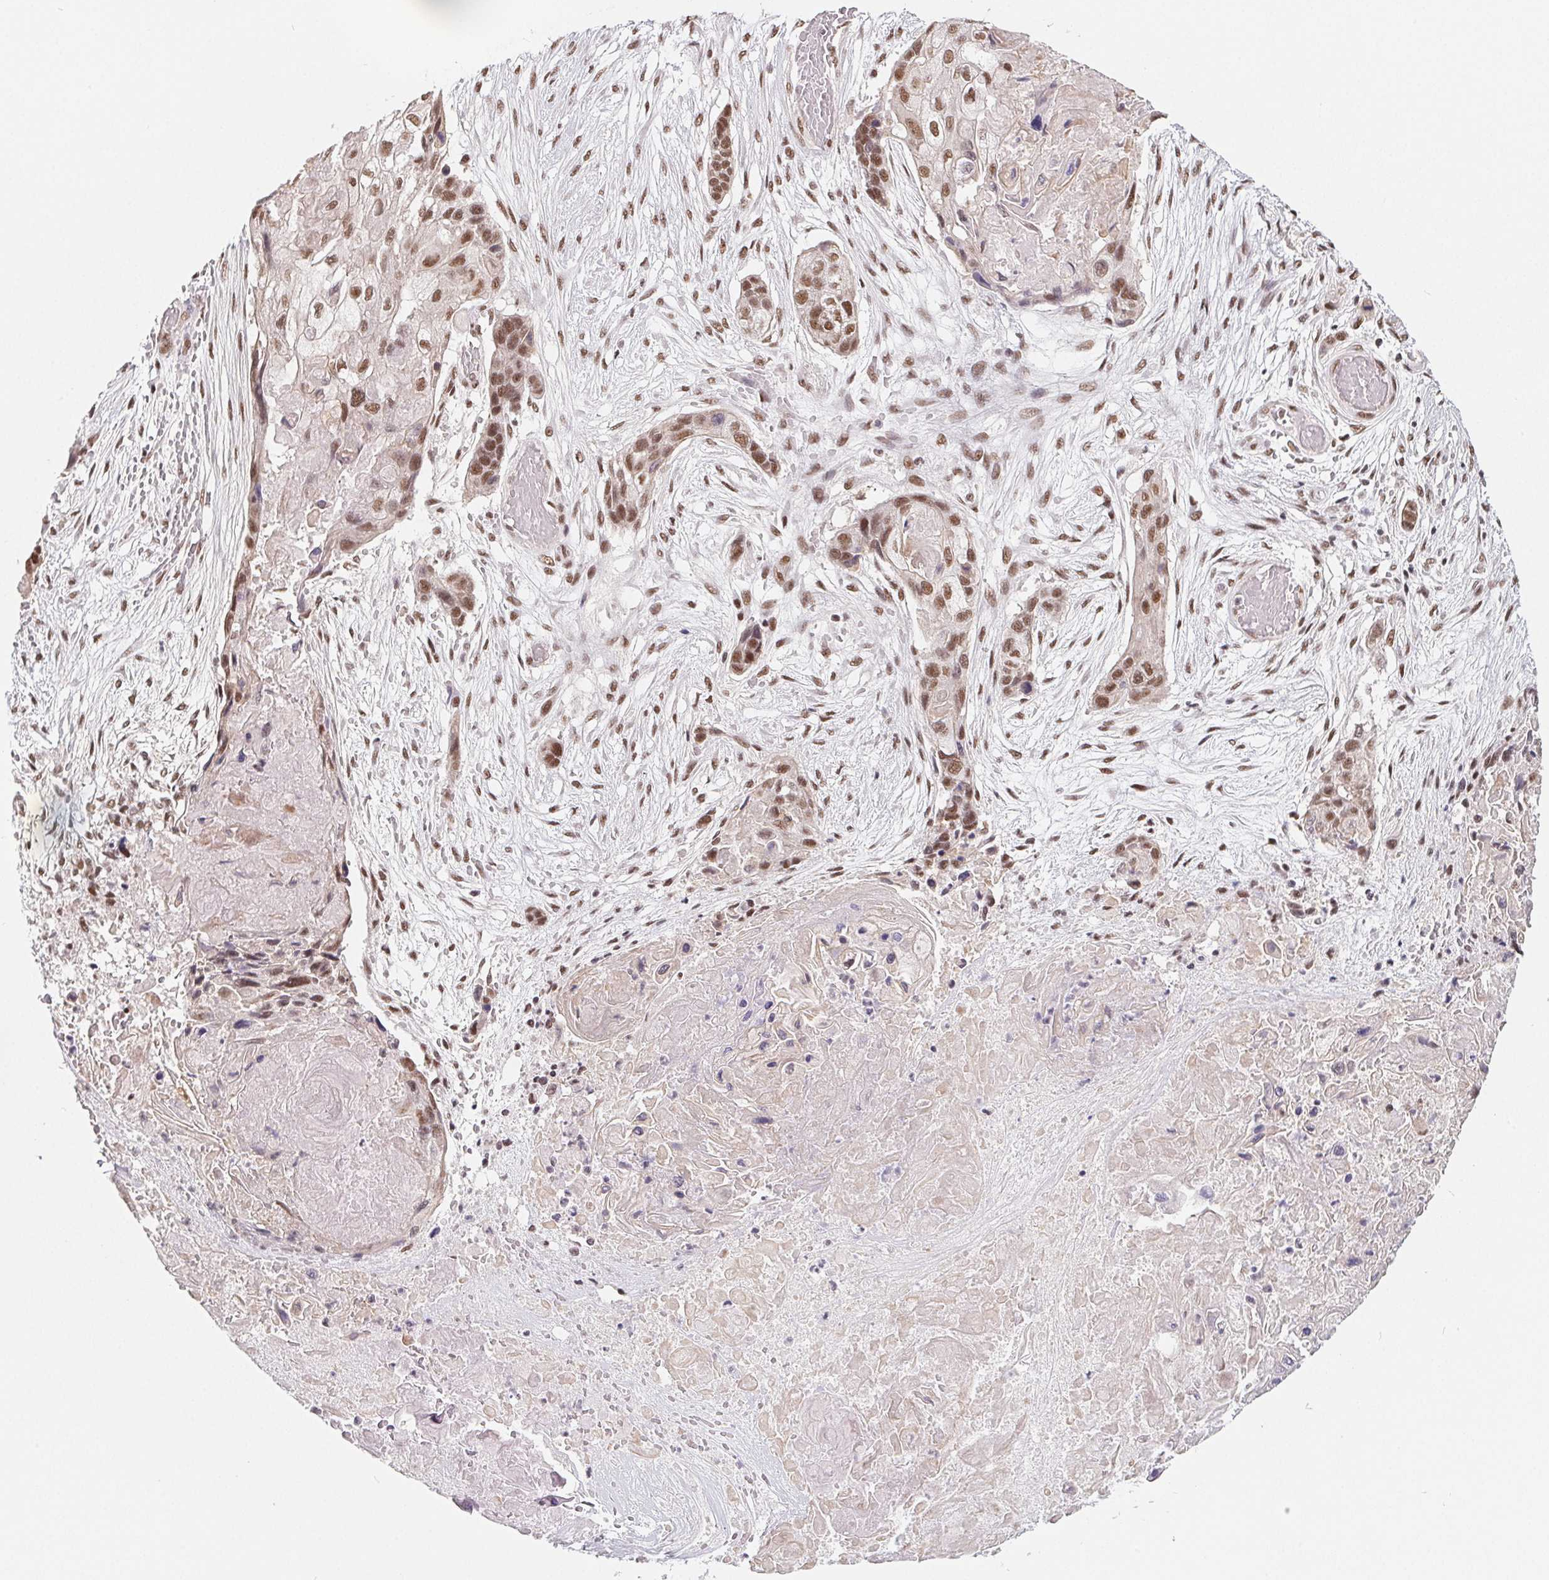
{"staining": {"intensity": "moderate", "quantity": ">75%", "location": "nuclear"}, "tissue": "lung cancer", "cell_type": "Tumor cells", "image_type": "cancer", "snomed": [{"axis": "morphology", "description": "Squamous cell carcinoma, NOS"}, {"axis": "topography", "description": "Lung"}], "caption": "Protein staining by immunohistochemistry (IHC) demonstrates moderate nuclear staining in approximately >75% of tumor cells in lung cancer.", "gene": "TCERG1", "patient": {"sex": "male", "age": 69}}